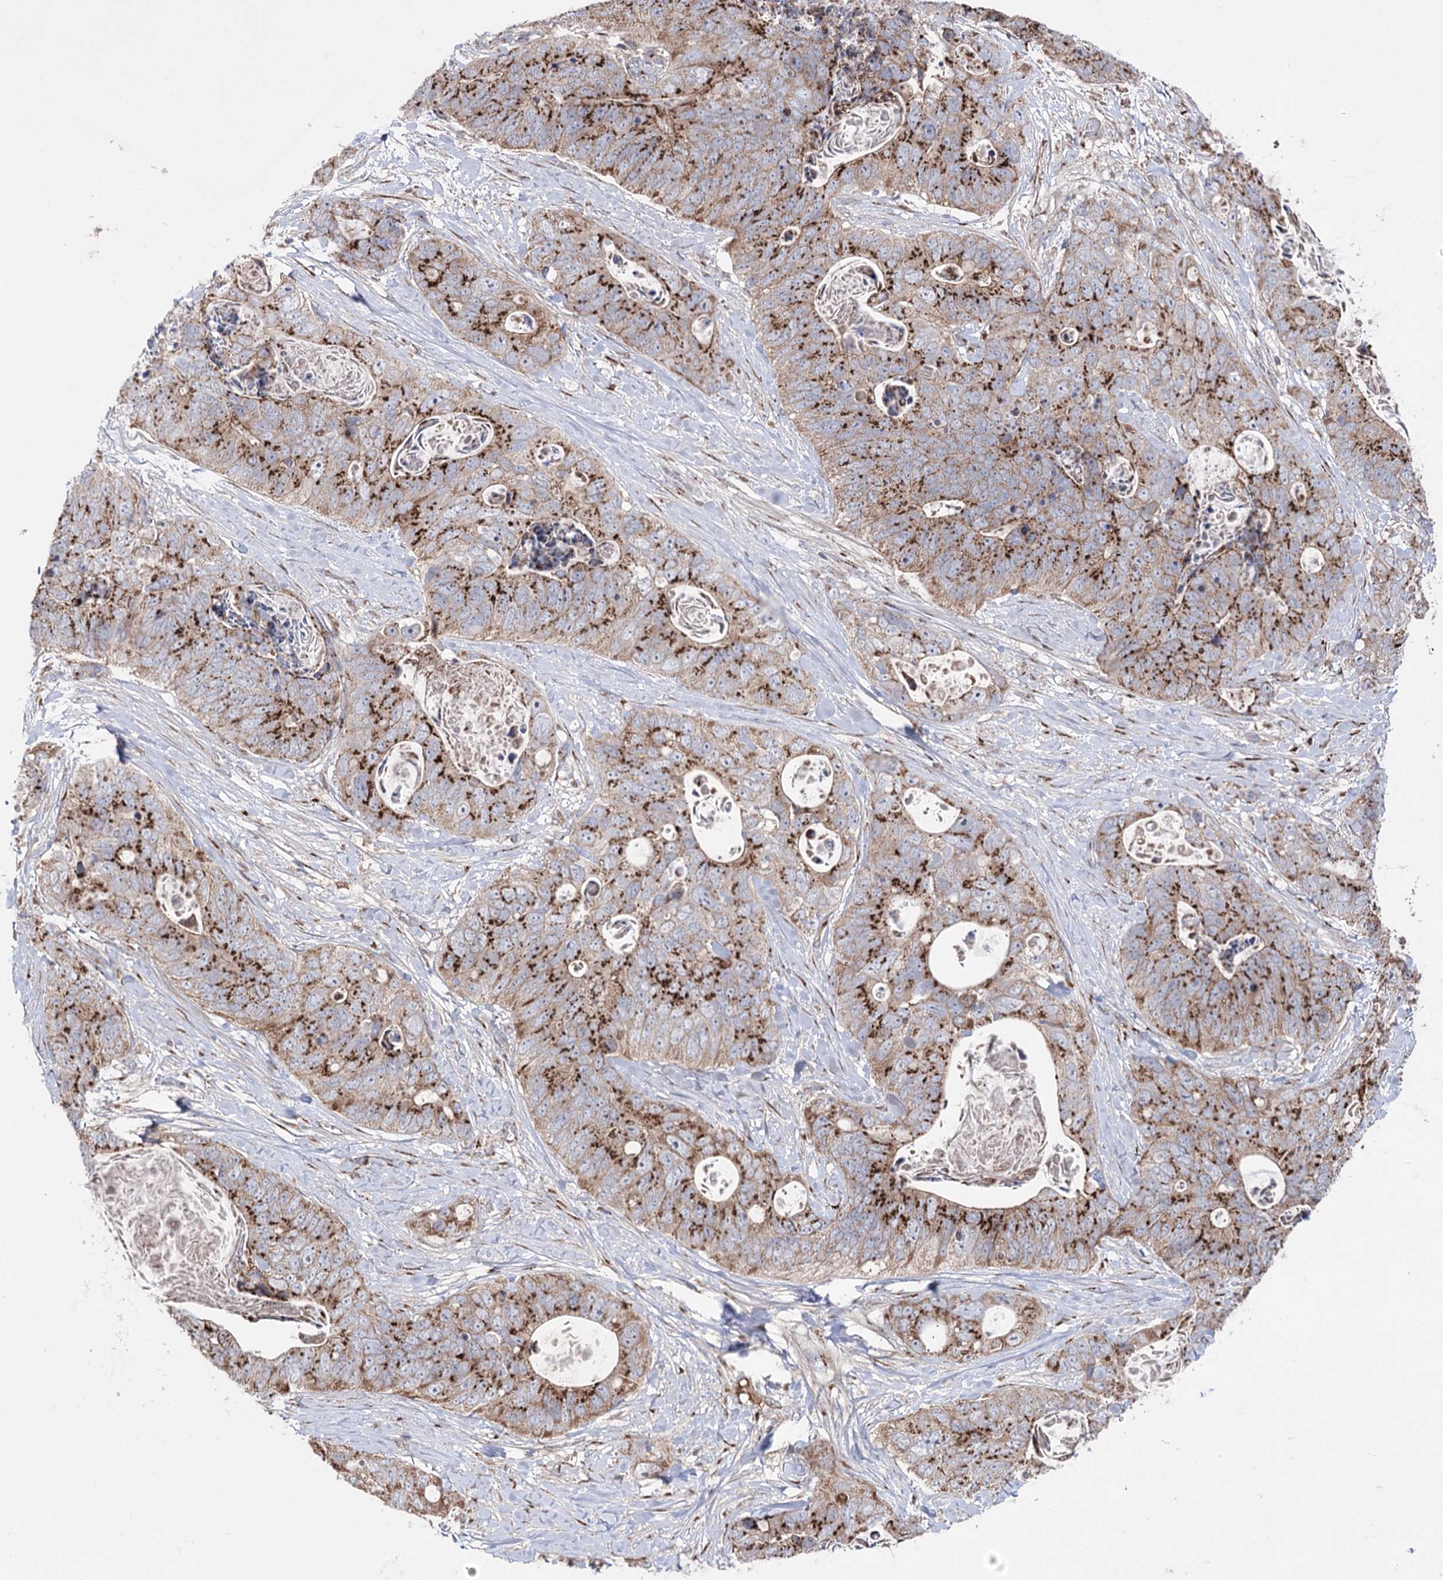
{"staining": {"intensity": "strong", "quantity": ">75%", "location": "cytoplasmic/membranous"}, "tissue": "stomach cancer", "cell_type": "Tumor cells", "image_type": "cancer", "snomed": [{"axis": "morphology", "description": "Adenocarcinoma, NOS"}, {"axis": "topography", "description": "Stomach"}], "caption": "This micrograph displays immunohistochemistry staining of stomach adenocarcinoma, with high strong cytoplasmic/membranous positivity in about >75% of tumor cells.", "gene": "ARHGAP20", "patient": {"sex": "female", "age": 89}}